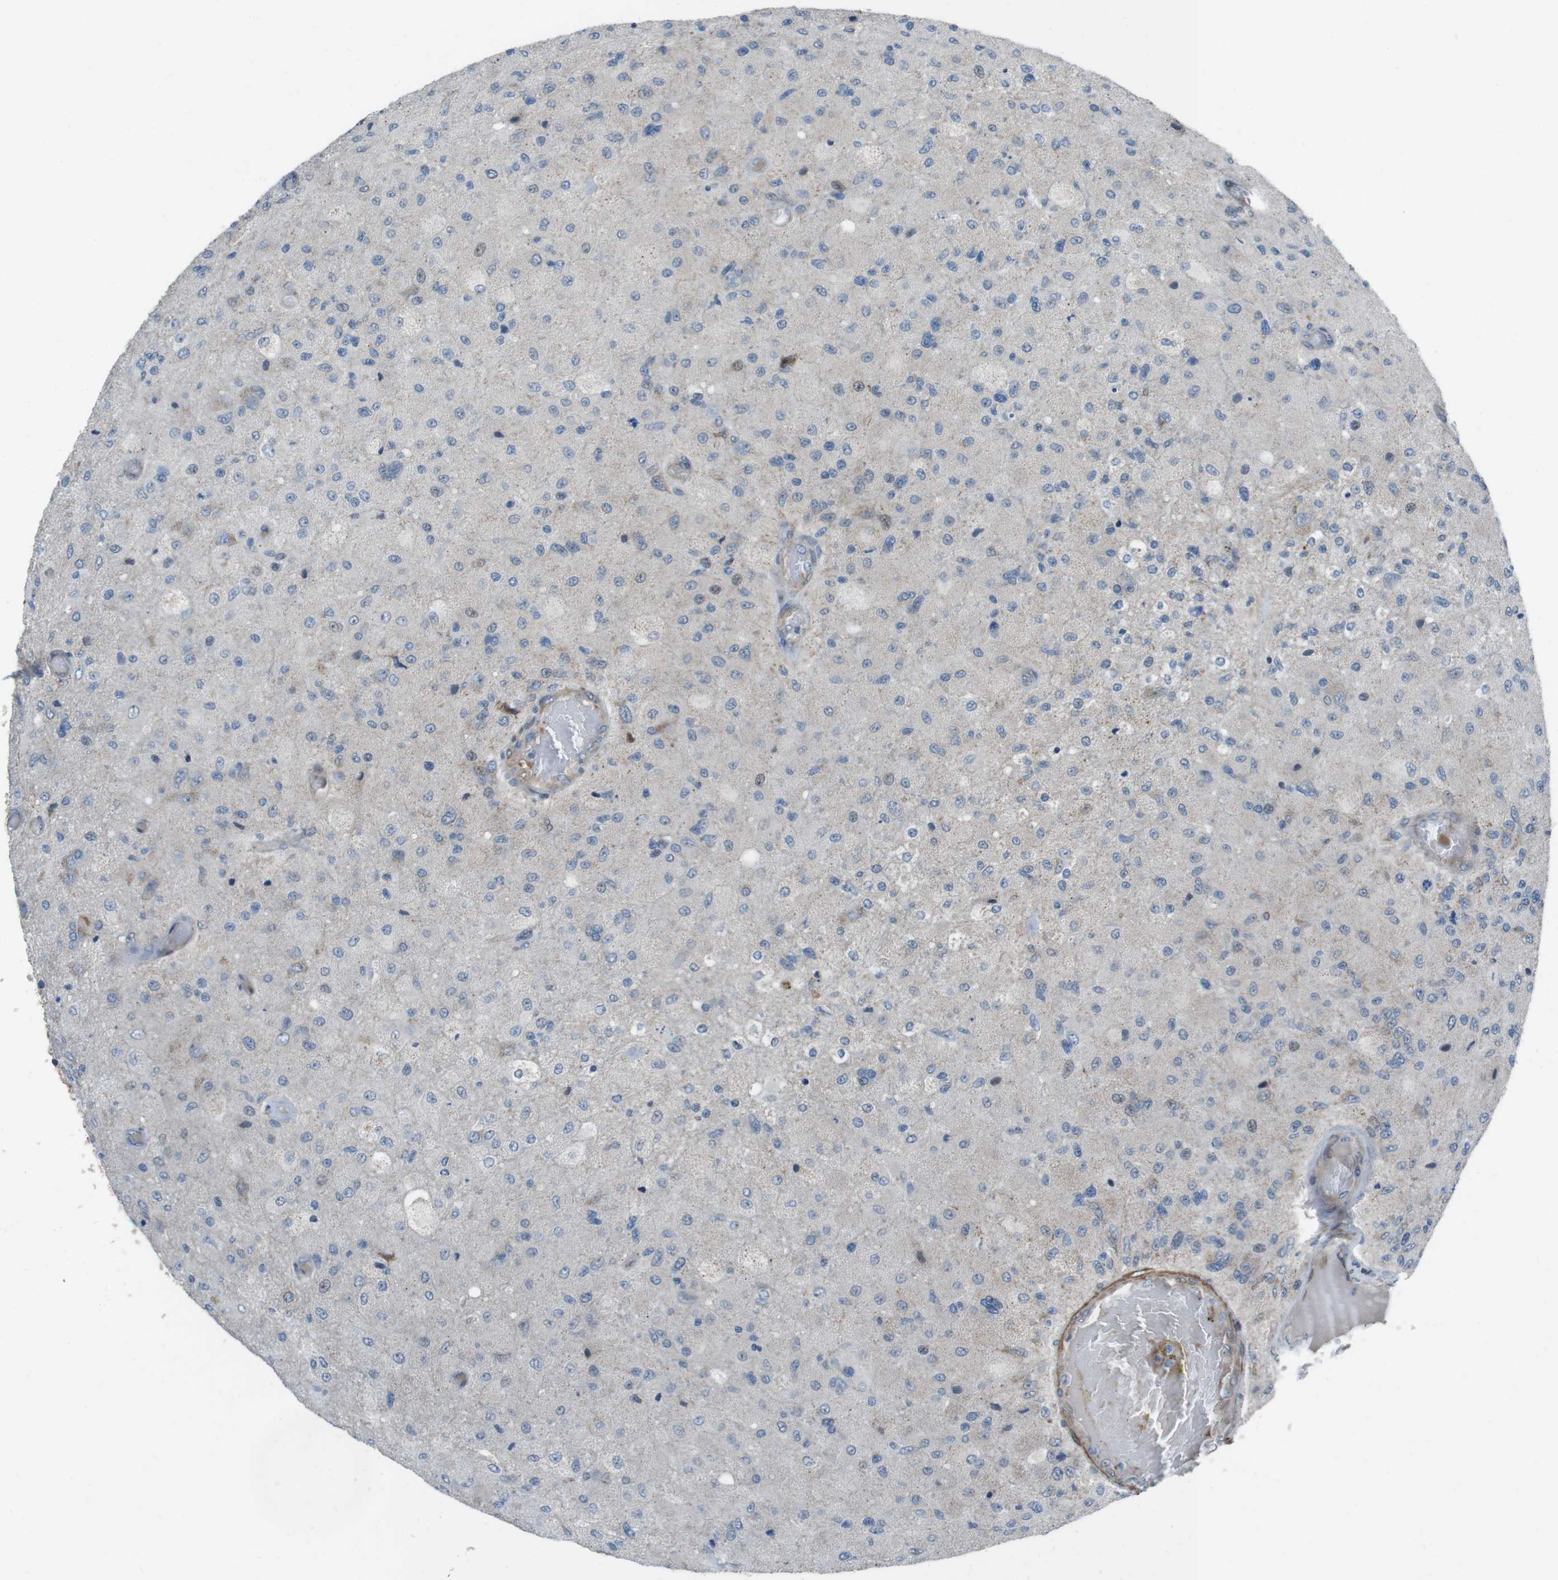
{"staining": {"intensity": "weak", "quantity": "25%-75%", "location": "cytoplasmic/membranous"}, "tissue": "glioma", "cell_type": "Tumor cells", "image_type": "cancer", "snomed": [{"axis": "morphology", "description": "Normal tissue, NOS"}, {"axis": "morphology", "description": "Glioma, malignant, High grade"}, {"axis": "topography", "description": "Cerebral cortex"}], "caption": "An image showing weak cytoplasmic/membranous expression in about 25%-75% of tumor cells in glioma, as visualized by brown immunohistochemical staining.", "gene": "FAM174B", "patient": {"sex": "male", "age": 77}}